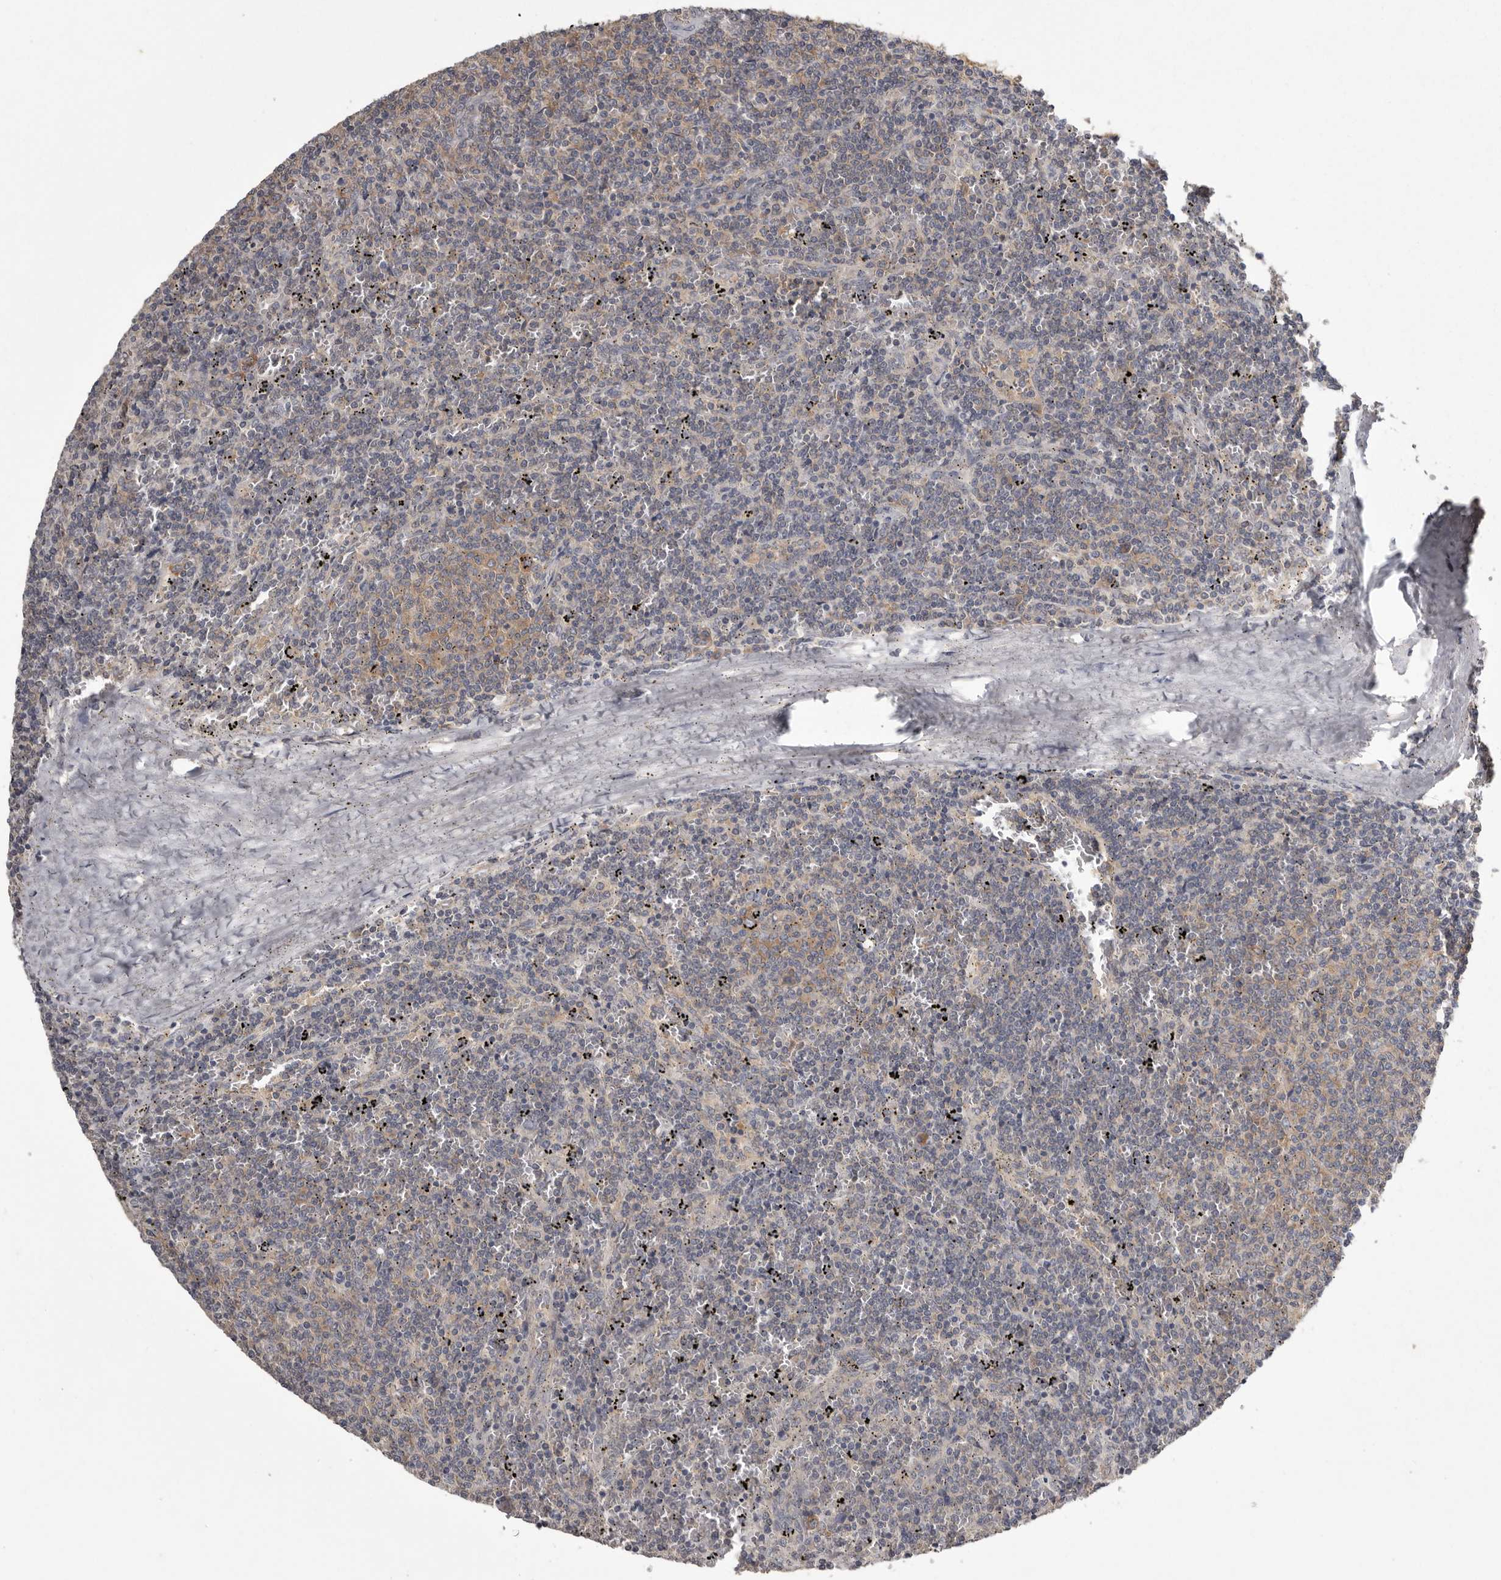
{"staining": {"intensity": "negative", "quantity": "none", "location": "none"}, "tissue": "lymphoma", "cell_type": "Tumor cells", "image_type": "cancer", "snomed": [{"axis": "morphology", "description": "Malignant lymphoma, non-Hodgkin's type, Low grade"}, {"axis": "topography", "description": "Spleen"}], "caption": "Human lymphoma stained for a protein using IHC demonstrates no staining in tumor cells.", "gene": "DARS1", "patient": {"sex": "female", "age": 50}}